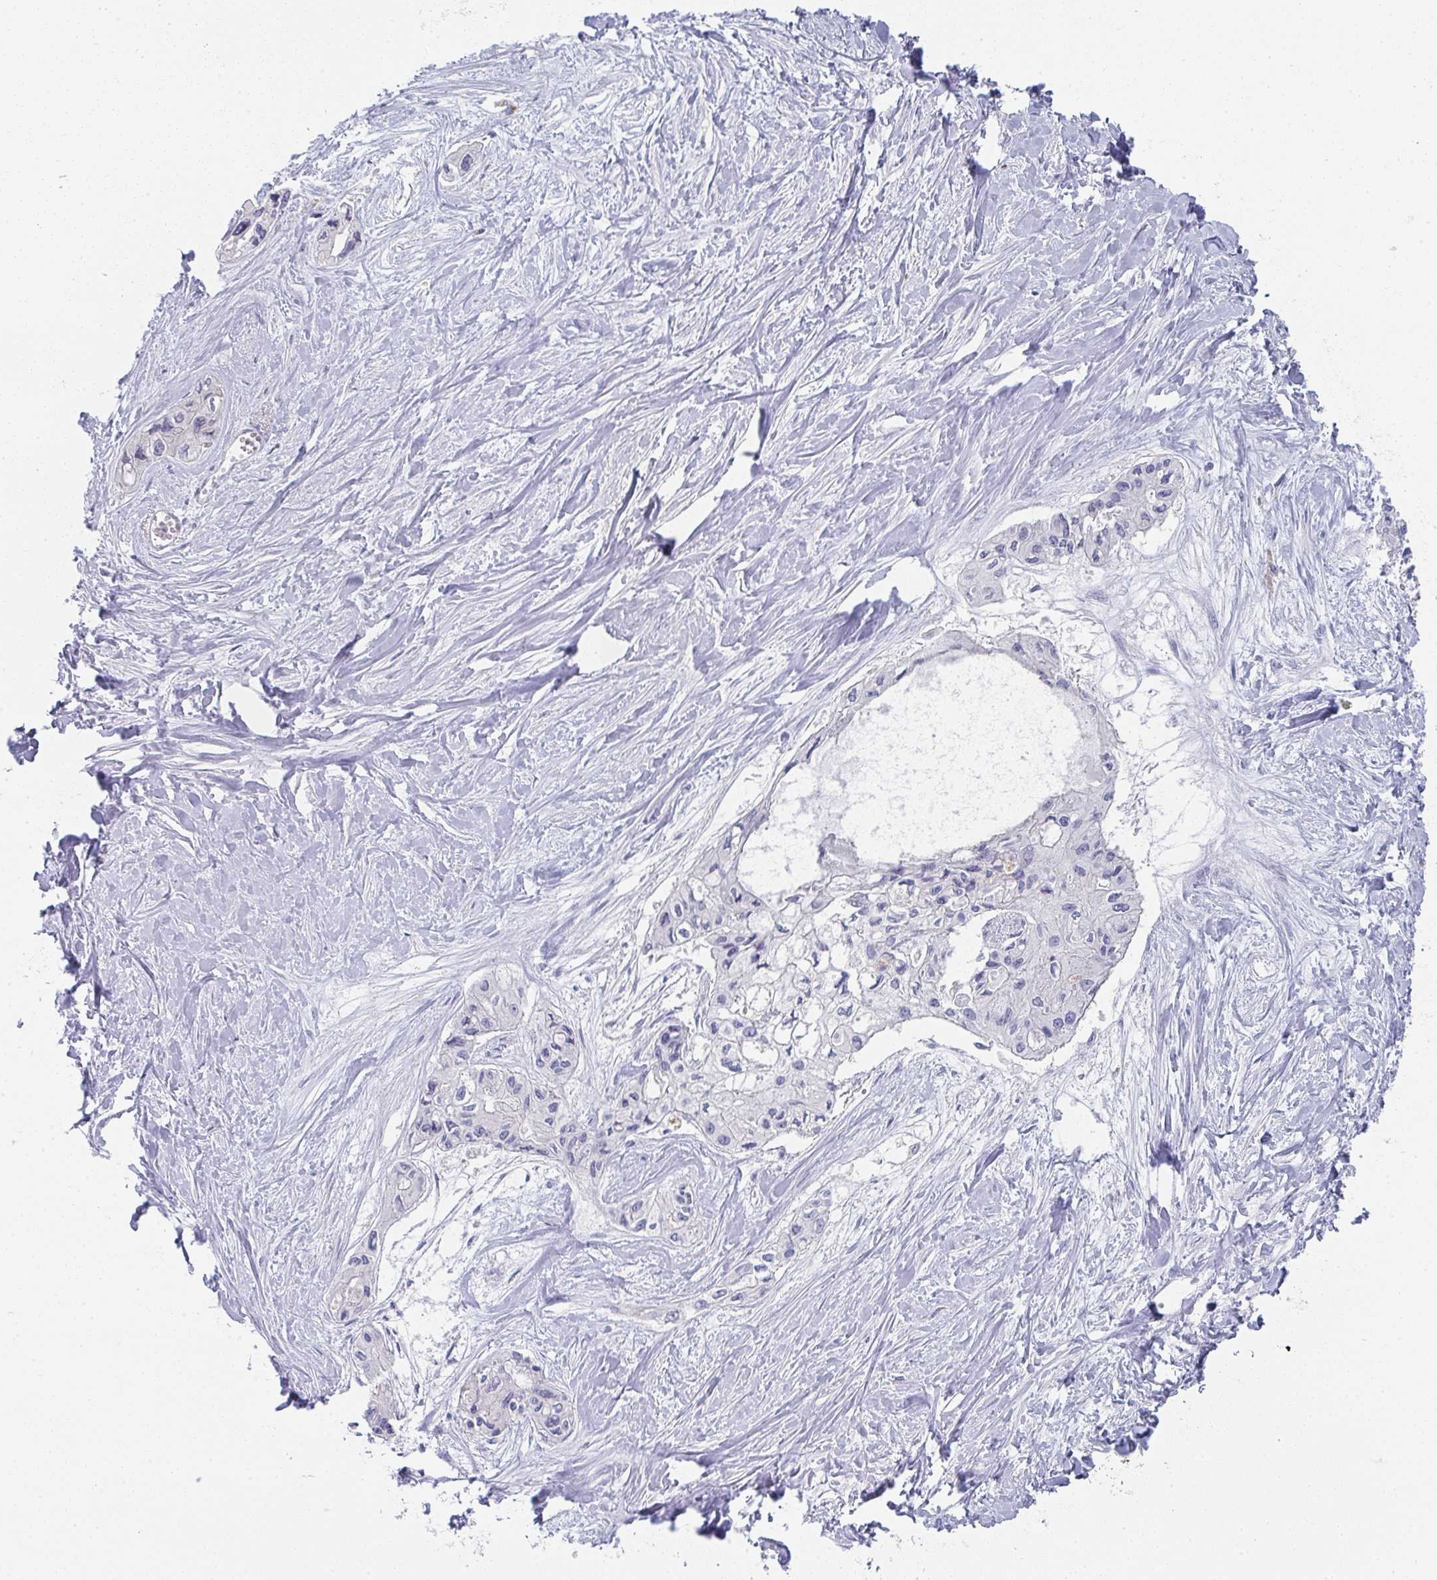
{"staining": {"intensity": "negative", "quantity": "none", "location": "none"}, "tissue": "pancreatic cancer", "cell_type": "Tumor cells", "image_type": "cancer", "snomed": [{"axis": "morphology", "description": "Adenocarcinoma, NOS"}, {"axis": "topography", "description": "Pancreas"}], "caption": "Tumor cells show no significant expression in pancreatic adenocarcinoma.", "gene": "NOXRED1", "patient": {"sex": "female", "age": 50}}